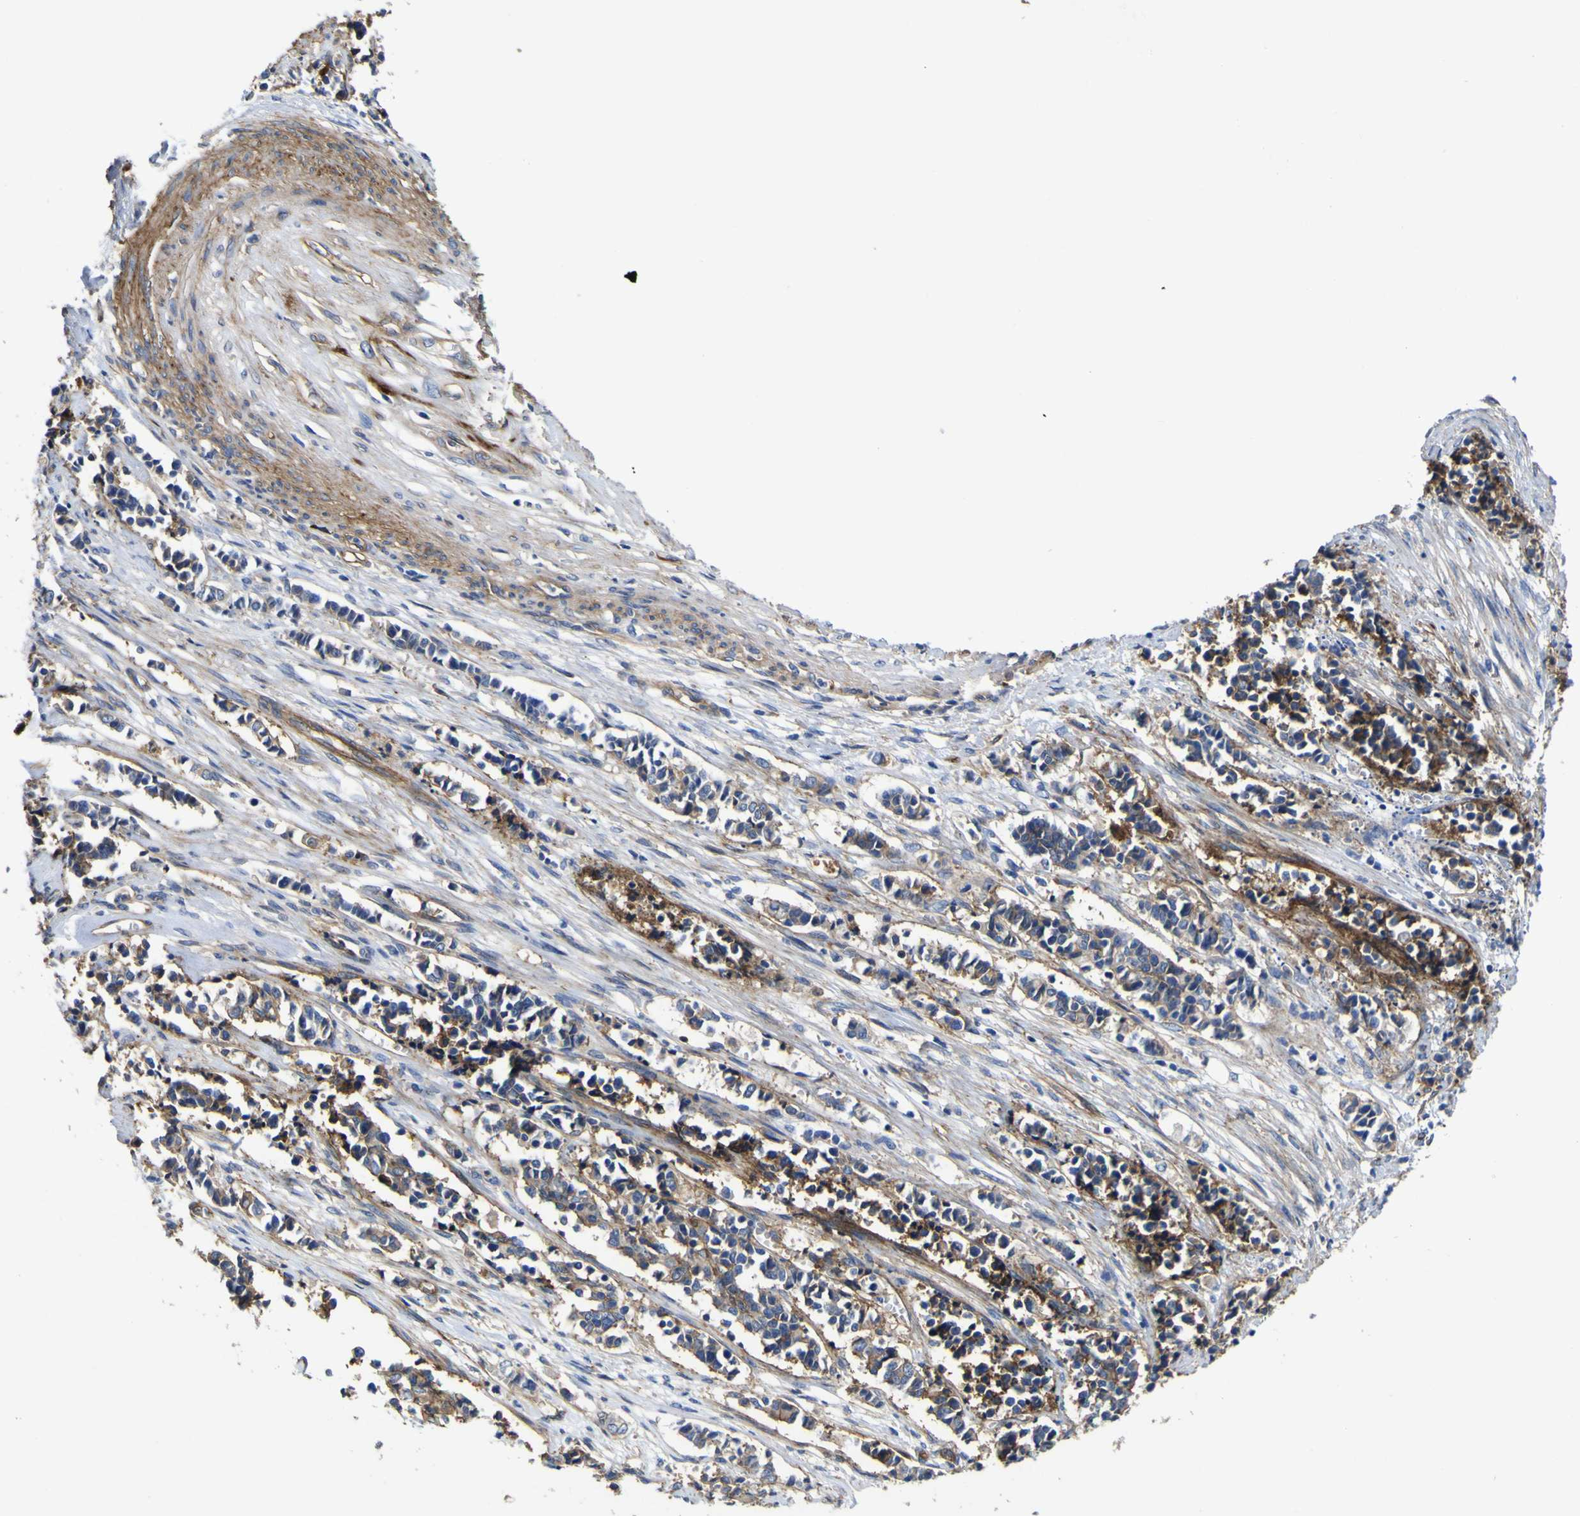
{"staining": {"intensity": "weak", "quantity": "<25%", "location": "cytoplasmic/membranous"}, "tissue": "cervical cancer", "cell_type": "Tumor cells", "image_type": "cancer", "snomed": [{"axis": "morphology", "description": "Normal tissue, NOS"}, {"axis": "morphology", "description": "Squamous cell carcinoma, NOS"}, {"axis": "topography", "description": "Cervix"}], "caption": "High power microscopy image of an IHC image of cervical cancer, revealing no significant expression in tumor cells. The staining is performed using DAB (3,3'-diaminobenzidine) brown chromogen with nuclei counter-stained in using hematoxylin.", "gene": "CD151", "patient": {"sex": "female", "age": 35}}